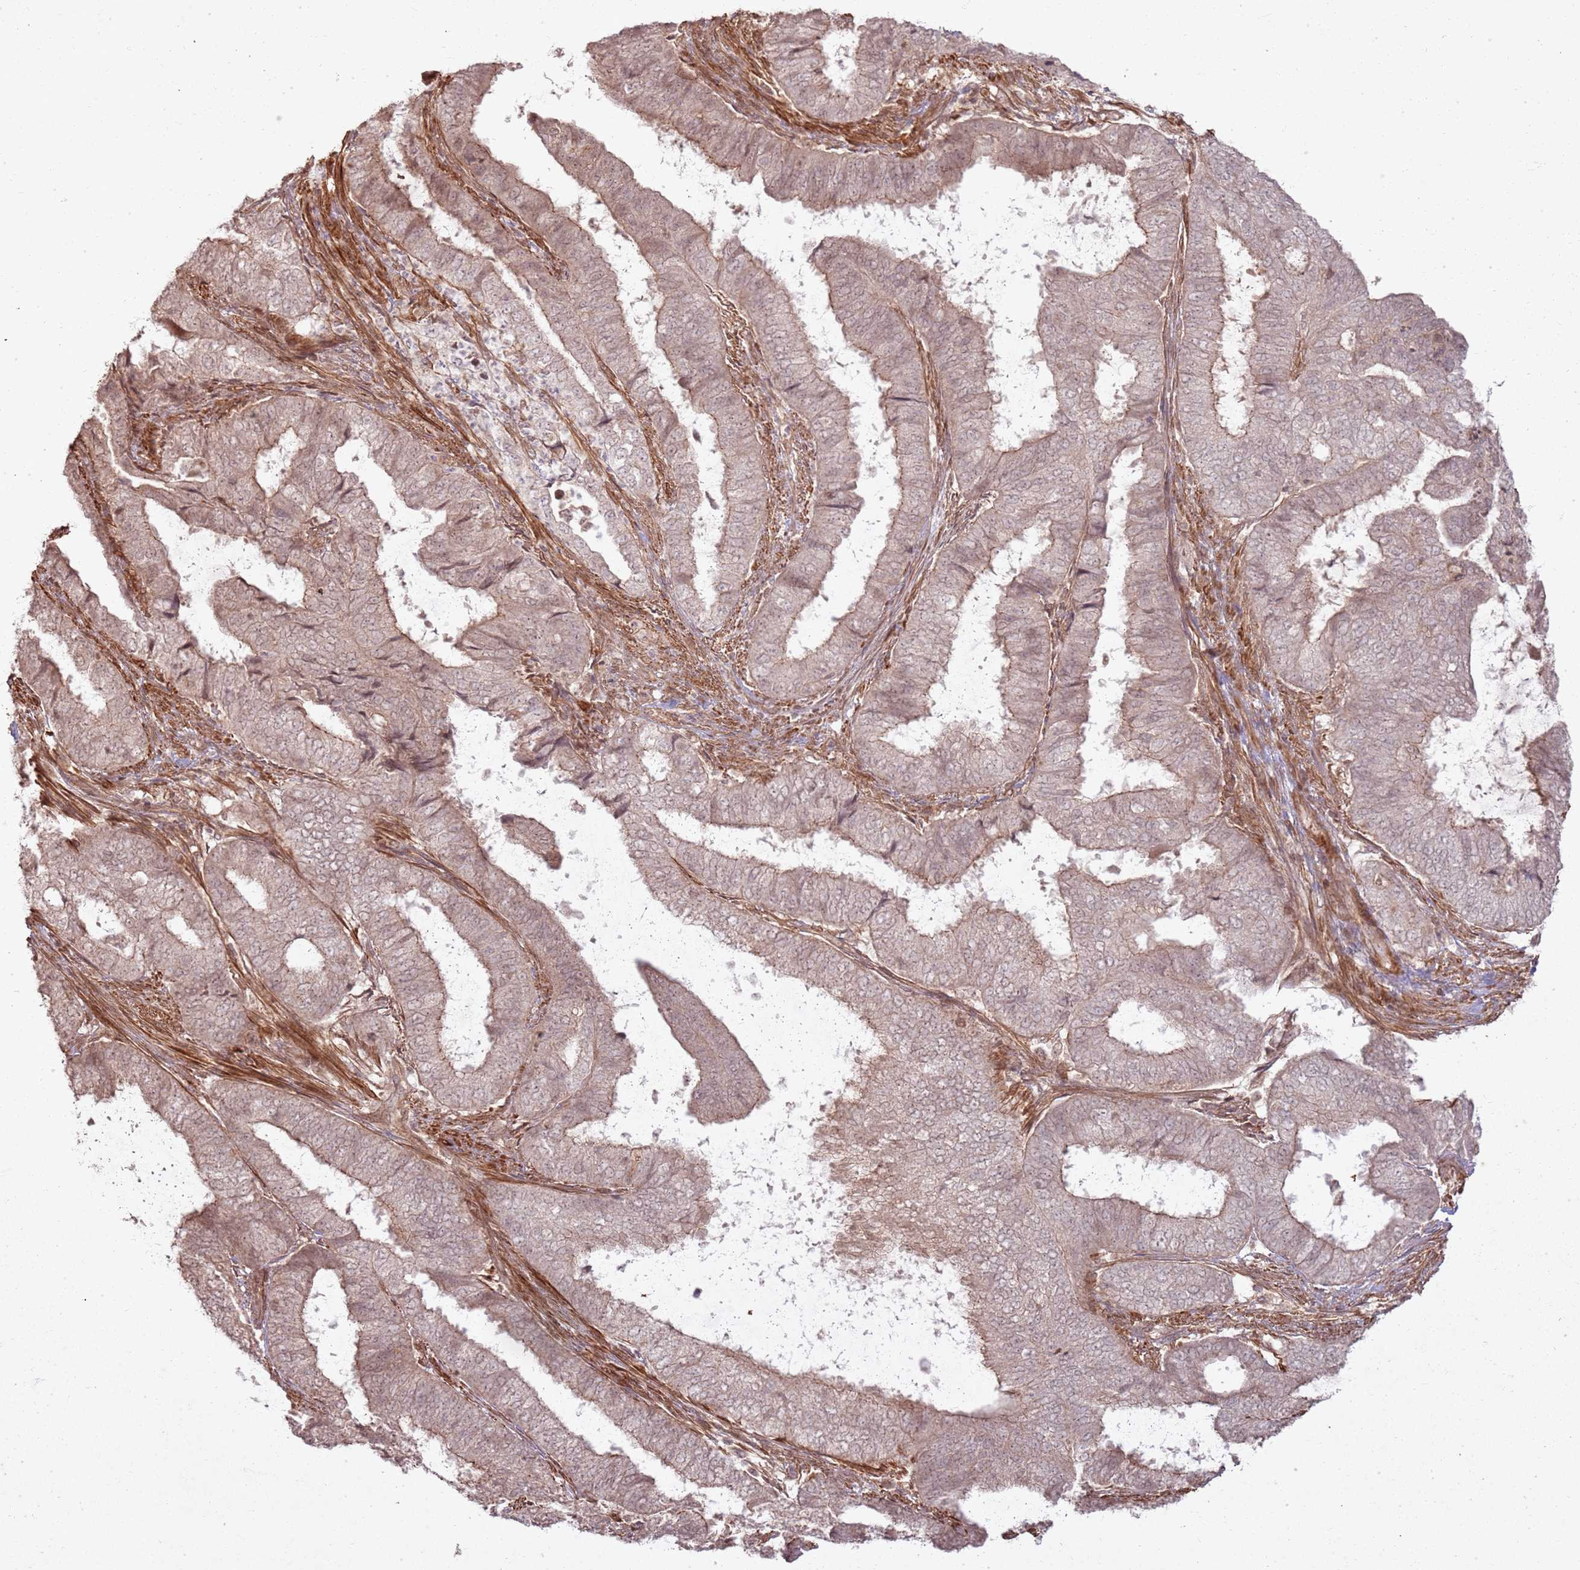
{"staining": {"intensity": "moderate", "quantity": "25%-75%", "location": "cytoplasmic/membranous,nuclear"}, "tissue": "endometrial cancer", "cell_type": "Tumor cells", "image_type": "cancer", "snomed": [{"axis": "morphology", "description": "Adenocarcinoma, NOS"}, {"axis": "topography", "description": "Endometrium"}], "caption": "DAB (3,3'-diaminobenzidine) immunohistochemical staining of endometrial adenocarcinoma demonstrates moderate cytoplasmic/membranous and nuclear protein expression in approximately 25%-75% of tumor cells.", "gene": "ZNF623", "patient": {"sex": "female", "age": 51}}